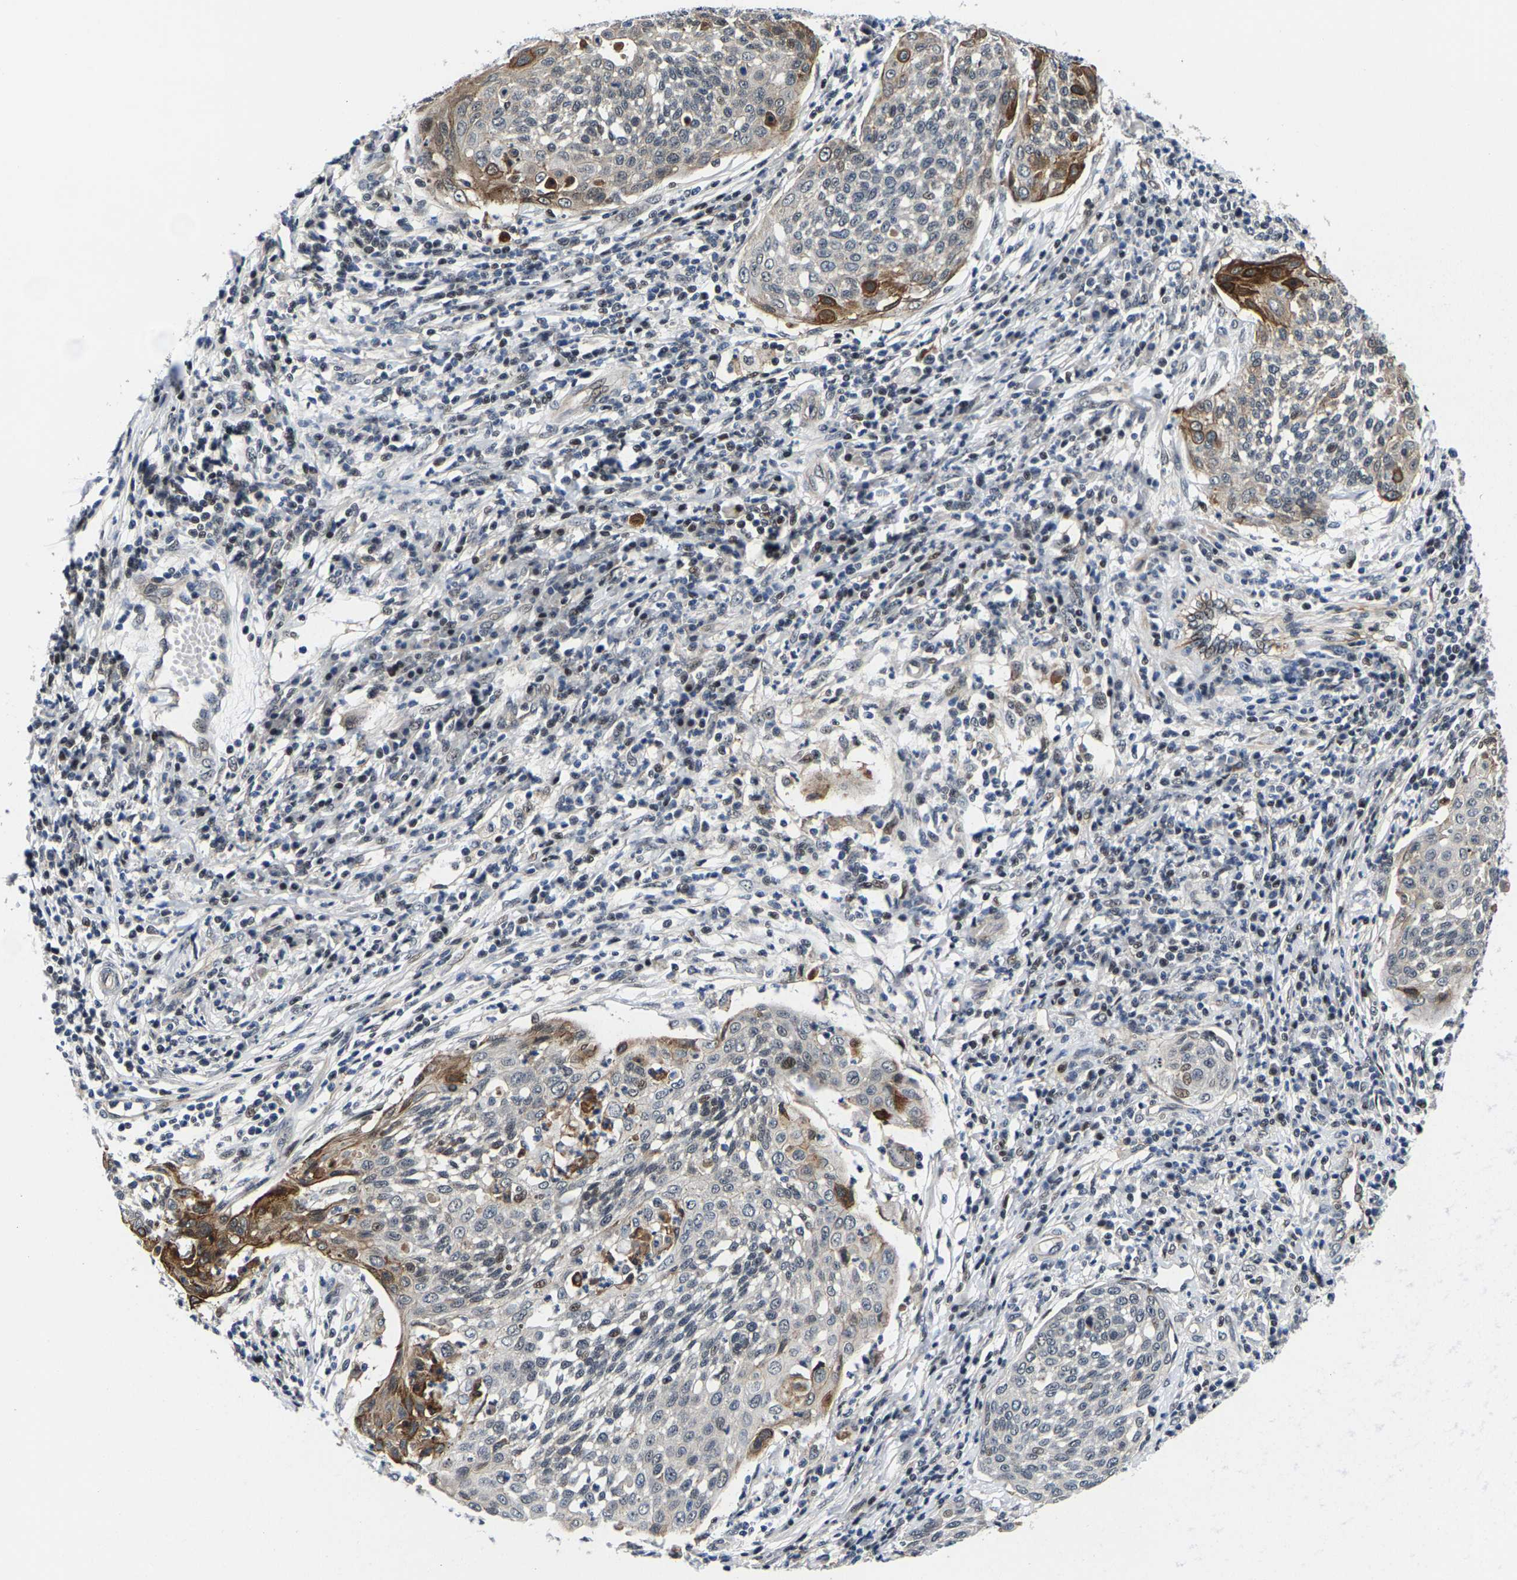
{"staining": {"intensity": "moderate", "quantity": "<25%", "location": "cytoplasmic/membranous,nuclear"}, "tissue": "cervical cancer", "cell_type": "Tumor cells", "image_type": "cancer", "snomed": [{"axis": "morphology", "description": "Squamous cell carcinoma, NOS"}, {"axis": "topography", "description": "Cervix"}], "caption": "IHC micrograph of human cervical cancer (squamous cell carcinoma) stained for a protein (brown), which displays low levels of moderate cytoplasmic/membranous and nuclear staining in about <25% of tumor cells.", "gene": "GTPBP10", "patient": {"sex": "female", "age": 34}}